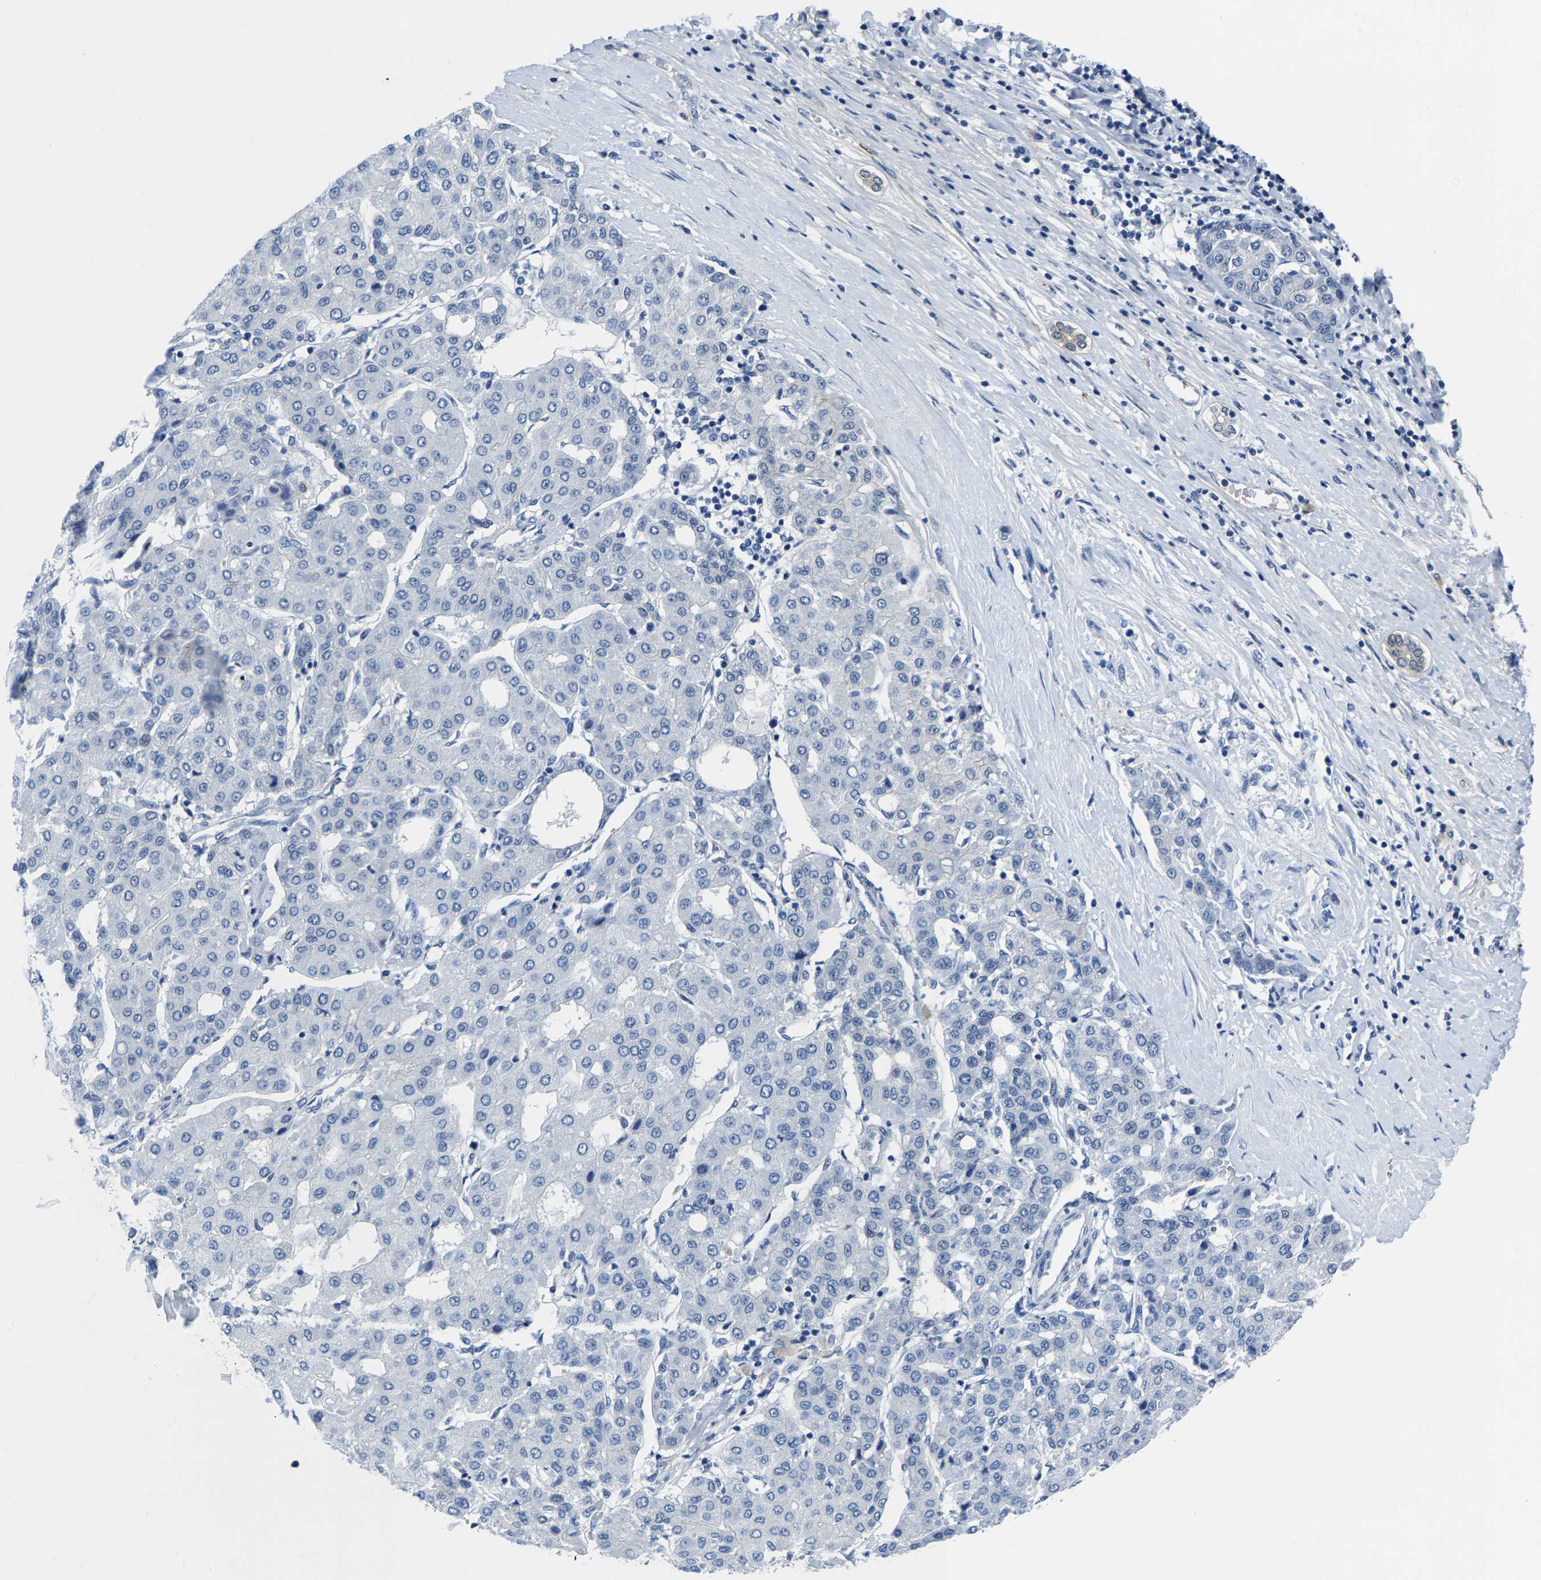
{"staining": {"intensity": "negative", "quantity": "none", "location": "none"}, "tissue": "liver cancer", "cell_type": "Tumor cells", "image_type": "cancer", "snomed": [{"axis": "morphology", "description": "Carcinoma, Hepatocellular, NOS"}, {"axis": "topography", "description": "Liver"}], "caption": "The histopathology image demonstrates no staining of tumor cells in liver cancer (hepatocellular carcinoma).", "gene": "SSH3", "patient": {"sex": "male", "age": 65}}